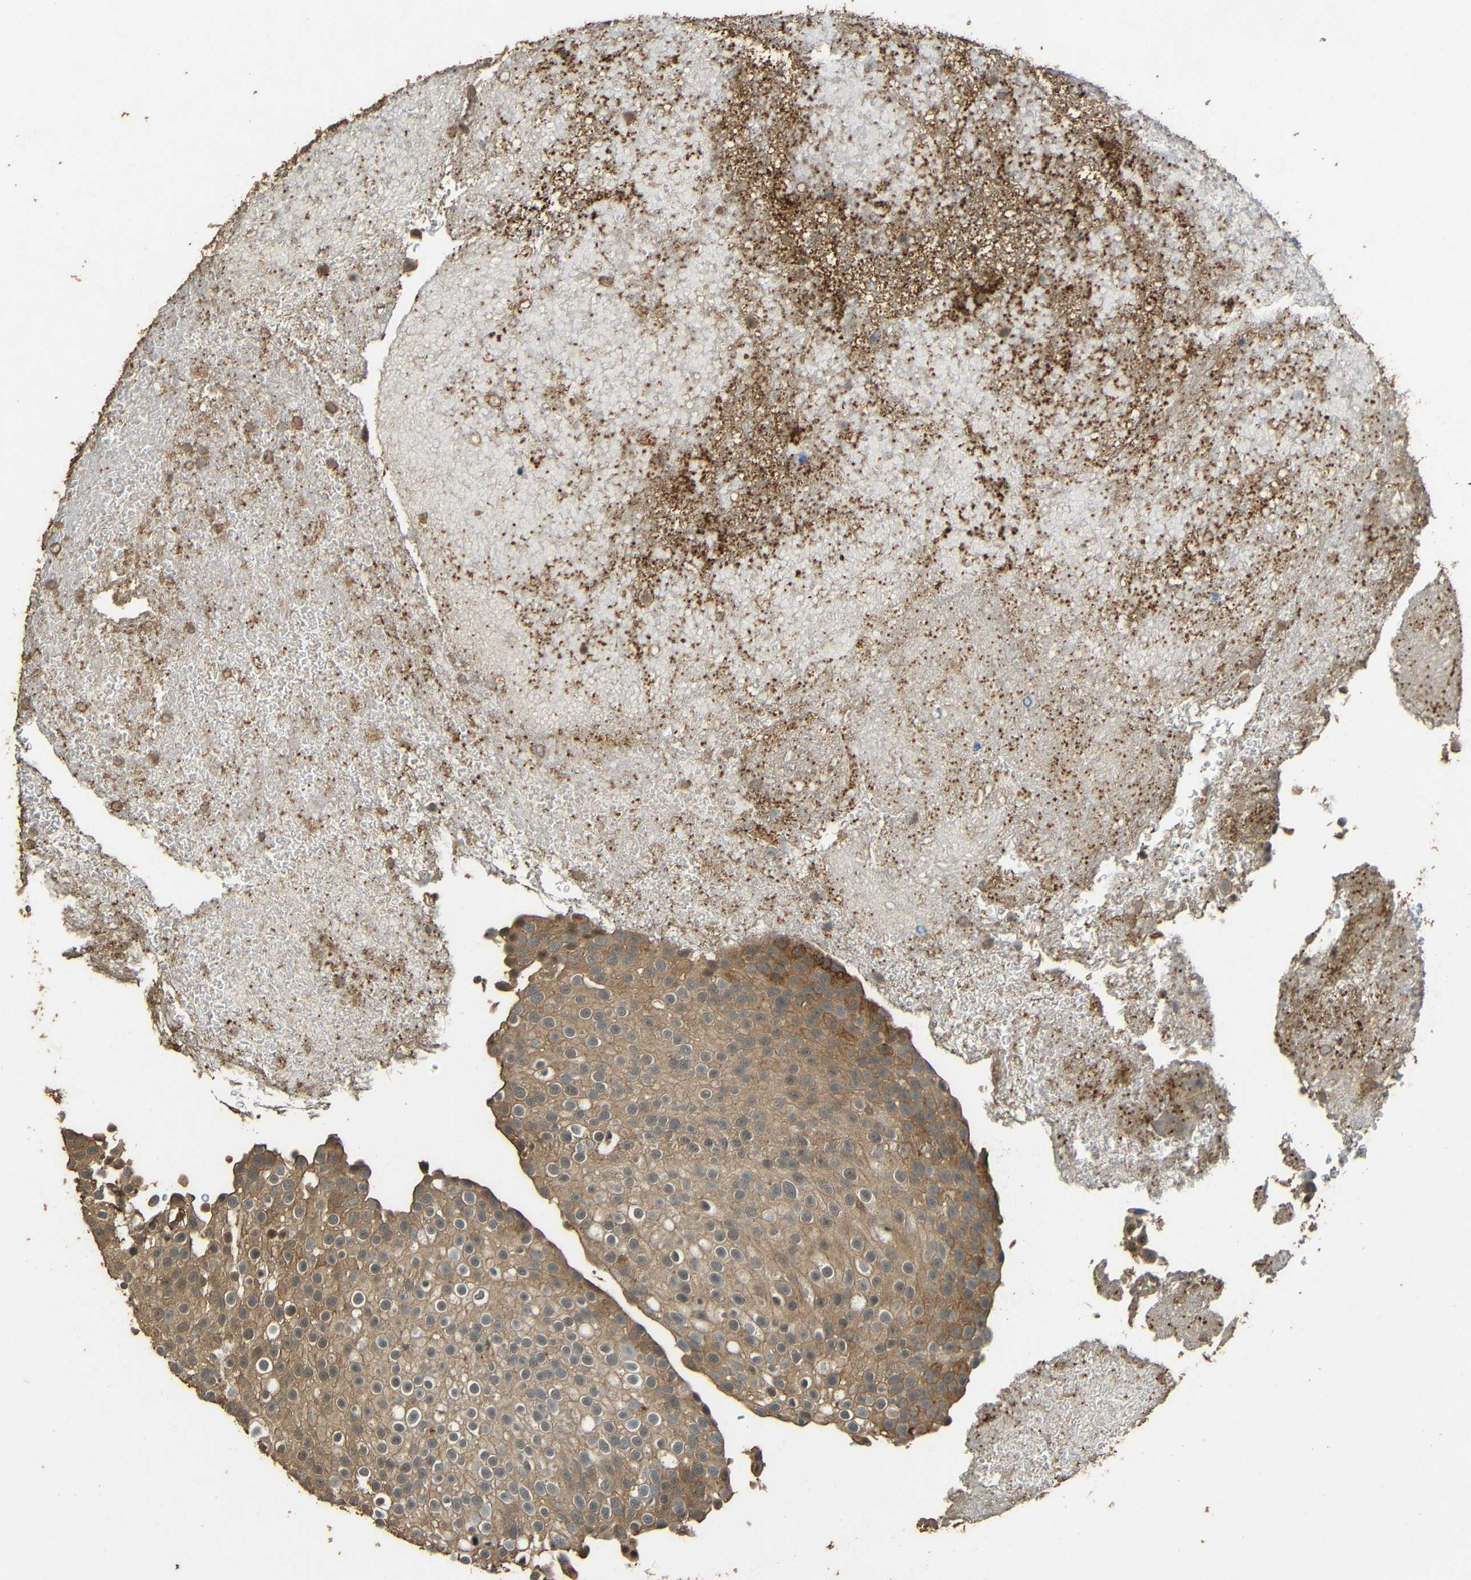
{"staining": {"intensity": "moderate", "quantity": ">75%", "location": "cytoplasmic/membranous"}, "tissue": "urothelial cancer", "cell_type": "Tumor cells", "image_type": "cancer", "snomed": [{"axis": "morphology", "description": "Urothelial carcinoma, Low grade"}, {"axis": "topography", "description": "Urinary bladder"}], "caption": "High-magnification brightfield microscopy of urothelial cancer stained with DAB (3,3'-diaminobenzidine) (brown) and counterstained with hematoxylin (blue). tumor cells exhibit moderate cytoplasmic/membranous expression is seen in approximately>75% of cells.", "gene": "PDE5A", "patient": {"sex": "male", "age": 78}}